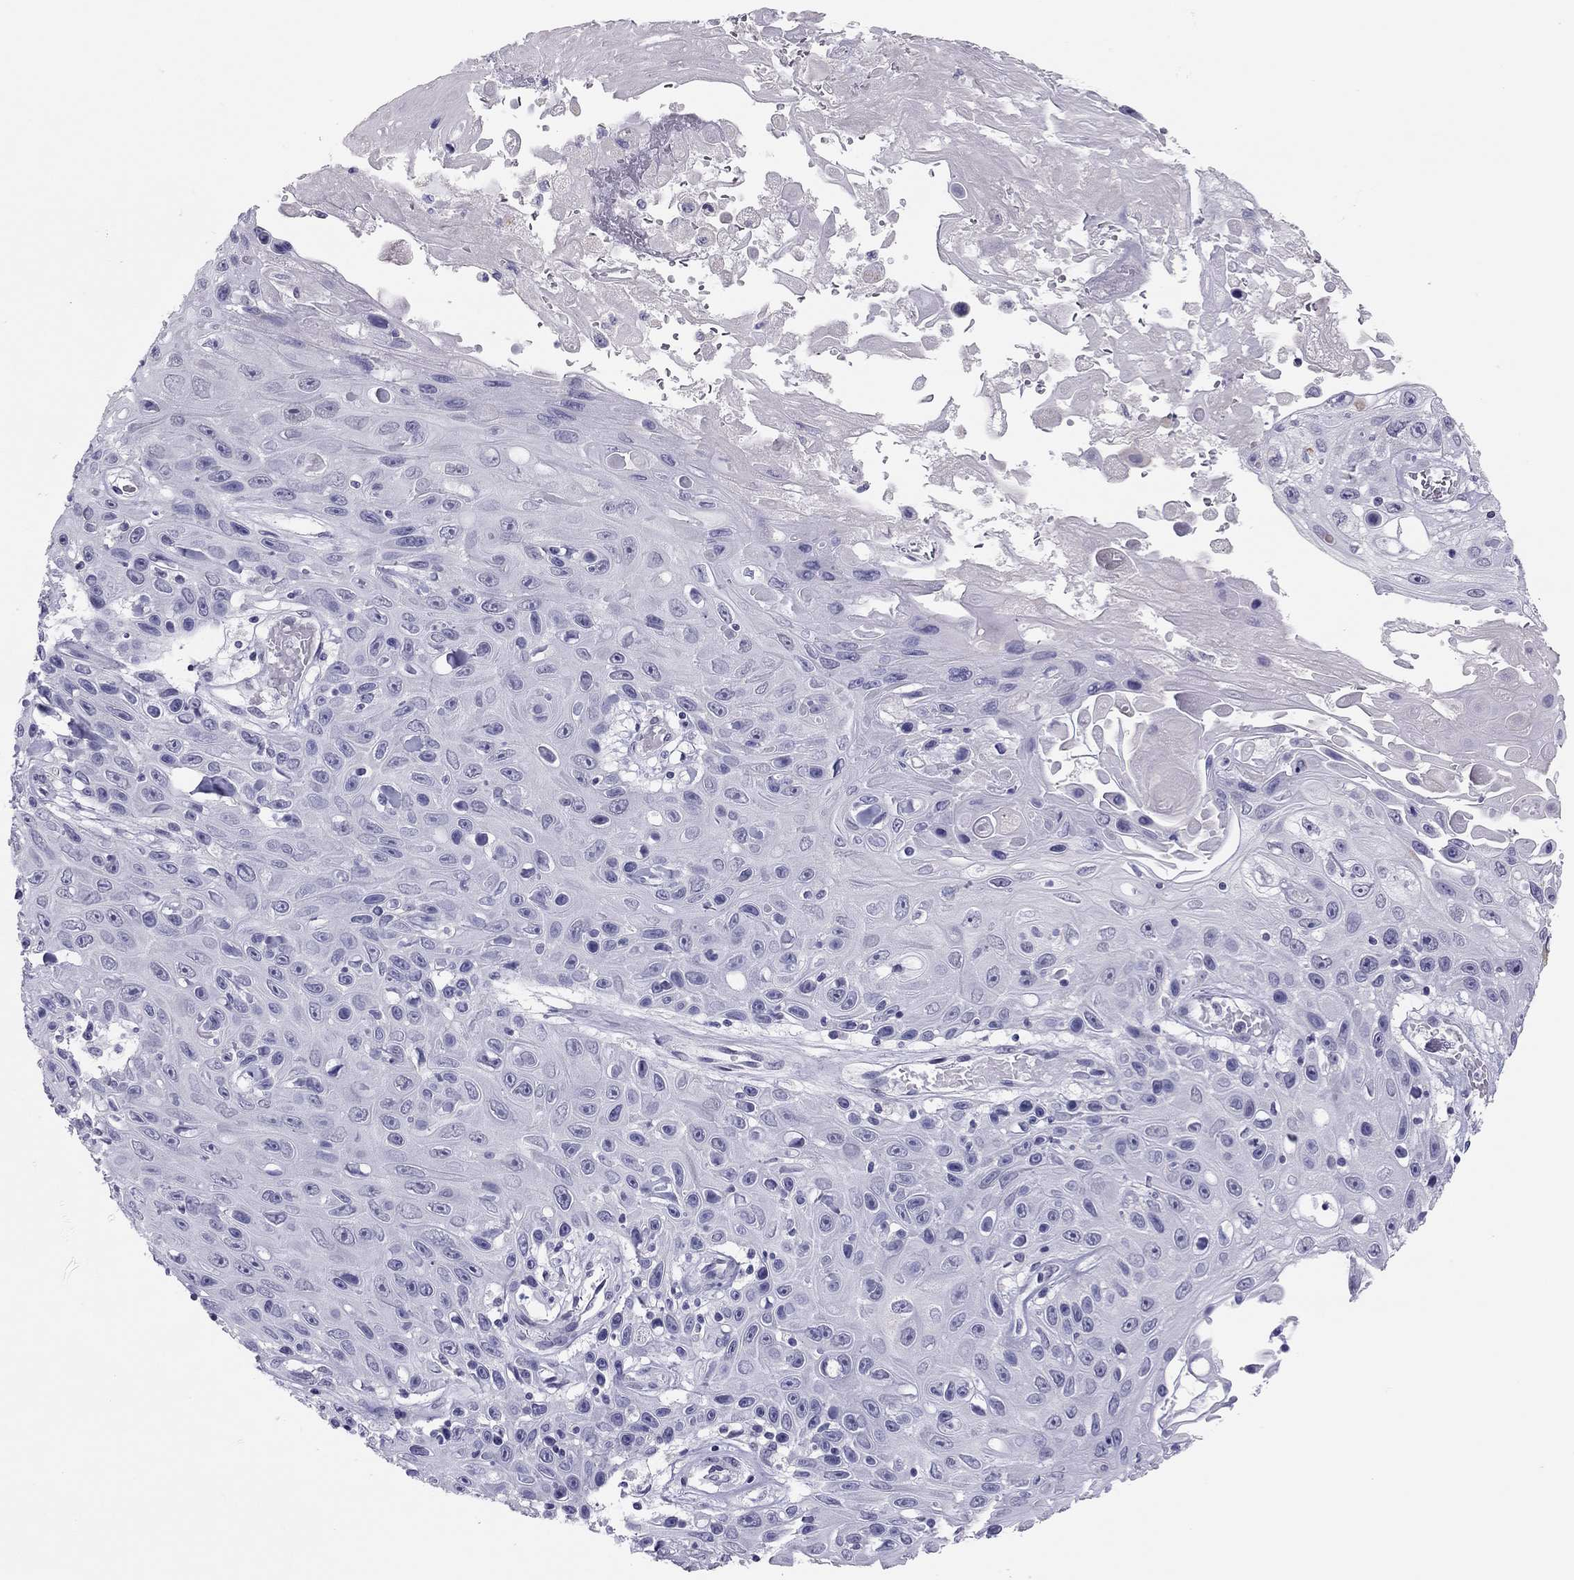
{"staining": {"intensity": "negative", "quantity": "none", "location": "none"}, "tissue": "skin cancer", "cell_type": "Tumor cells", "image_type": "cancer", "snomed": [{"axis": "morphology", "description": "Squamous cell carcinoma, NOS"}, {"axis": "topography", "description": "Skin"}], "caption": "Immunohistochemical staining of squamous cell carcinoma (skin) displays no significant staining in tumor cells. (Immunohistochemistry, brightfield microscopy, high magnification).", "gene": "PHOX2A", "patient": {"sex": "male", "age": 82}}